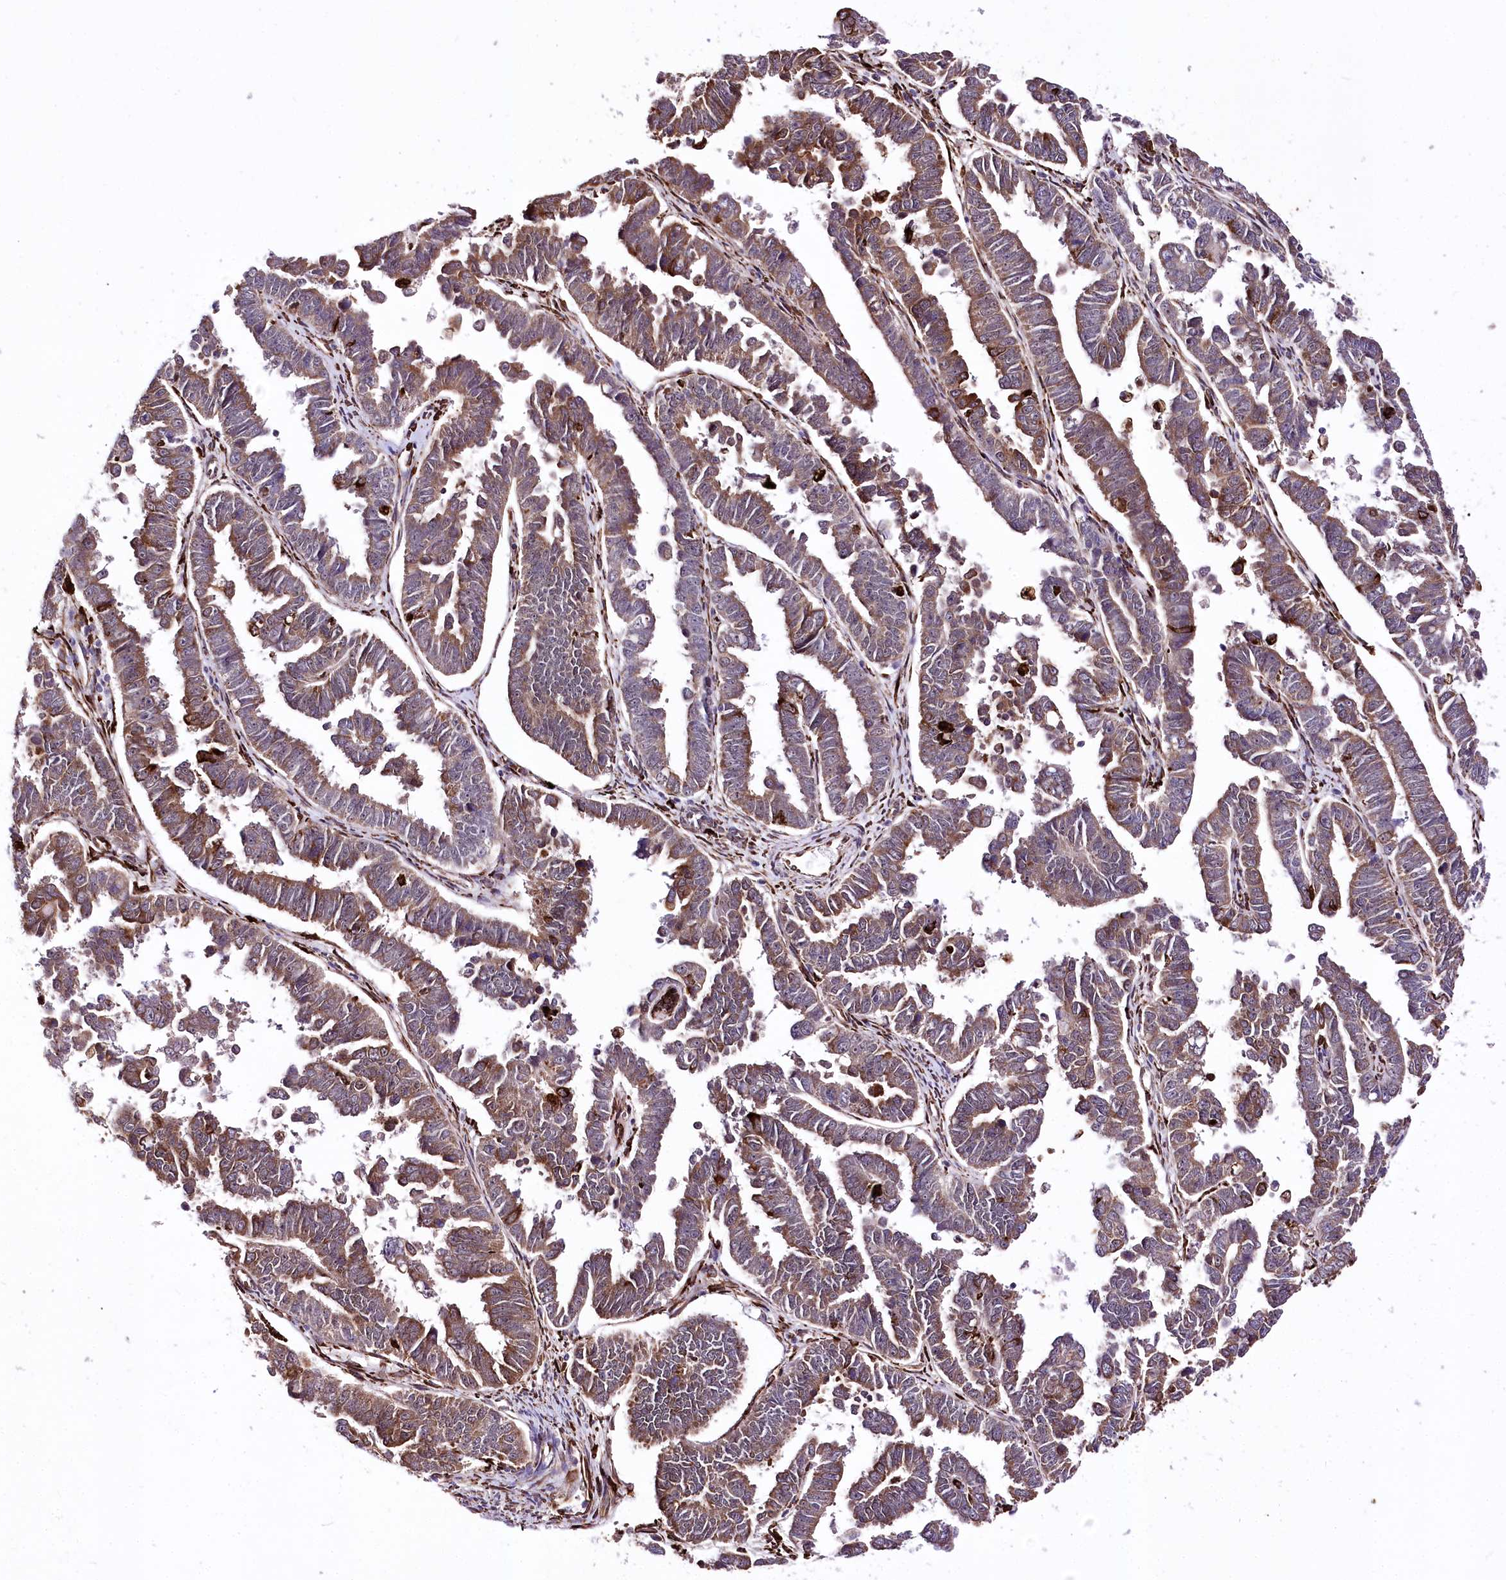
{"staining": {"intensity": "moderate", "quantity": ">75%", "location": "cytoplasmic/membranous"}, "tissue": "endometrial cancer", "cell_type": "Tumor cells", "image_type": "cancer", "snomed": [{"axis": "morphology", "description": "Adenocarcinoma, NOS"}, {"axis": "topography", "description": "Endometrium"}], "caption": "A brown stain shows moderate cytoplasmic/membranous positivity of a protein in human adenocarcinoma (endometrial) tumor cells.", "gene": "WWC1", "patient": {"sex": "female", "age": 75}}